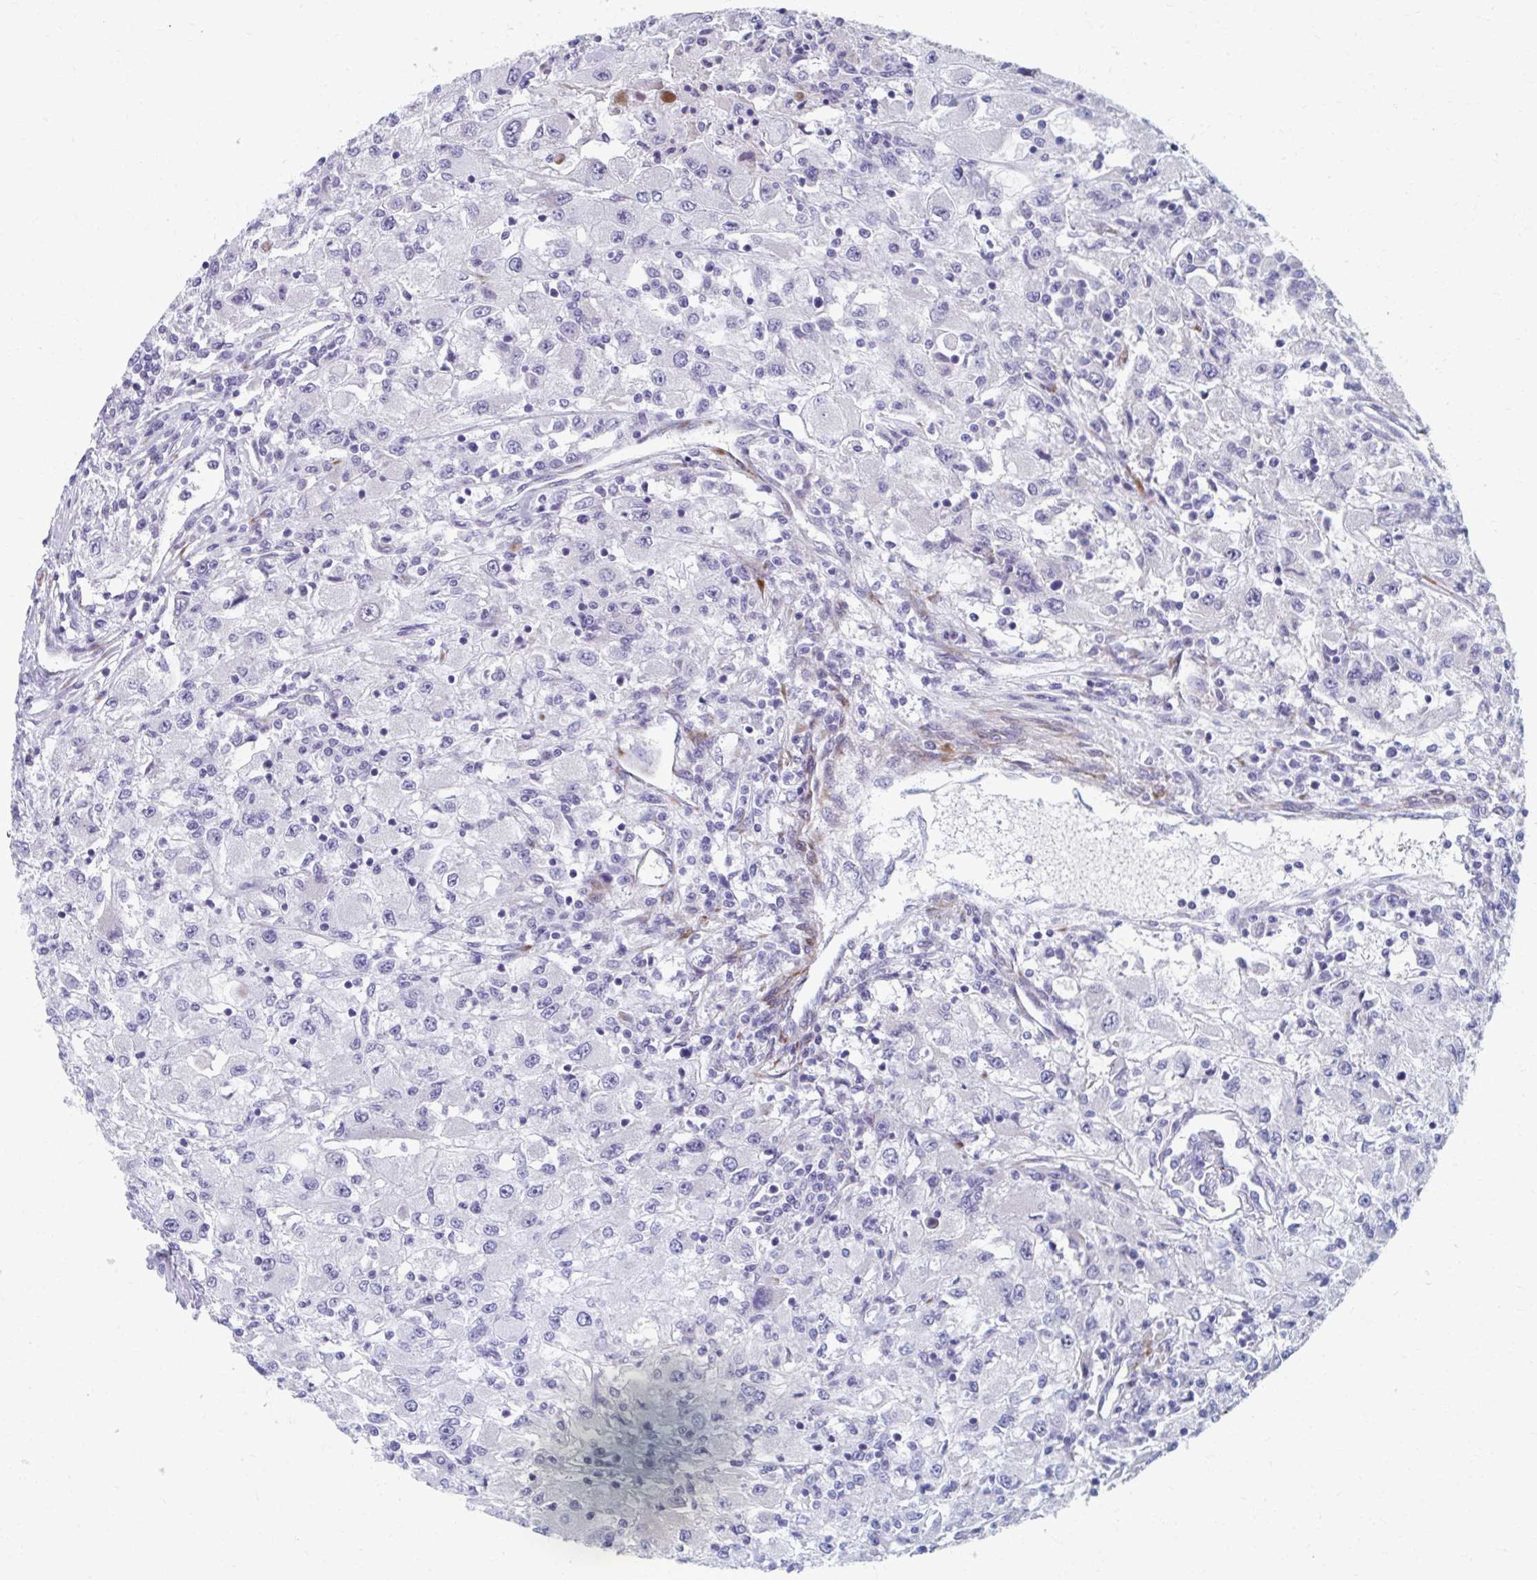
{"staining": {"intensity": "negative", "quantity": "none", "location": "none"}, "tissue": "renal cancer", "cell_type": "Tumor cells", "image_type": "cancer", "snomed": [{"axis": "morphology", "description": "Adenocarcinoma, NOS"}, {"axis": "topography", "description": "Kidney"}], "caption": "A photomicrograph of human adenocarcinoma (renal) is negative for staining in tumor cells. The staining was performed using DAB (3,3'-diaminobenzidine) to visualize the protein expression in brown, while the nuclei were stained in blue with hematoxylin (Magnification: 20x).", "gene": "OLFM2", "patient": {"sex": "female", "age": 67}}